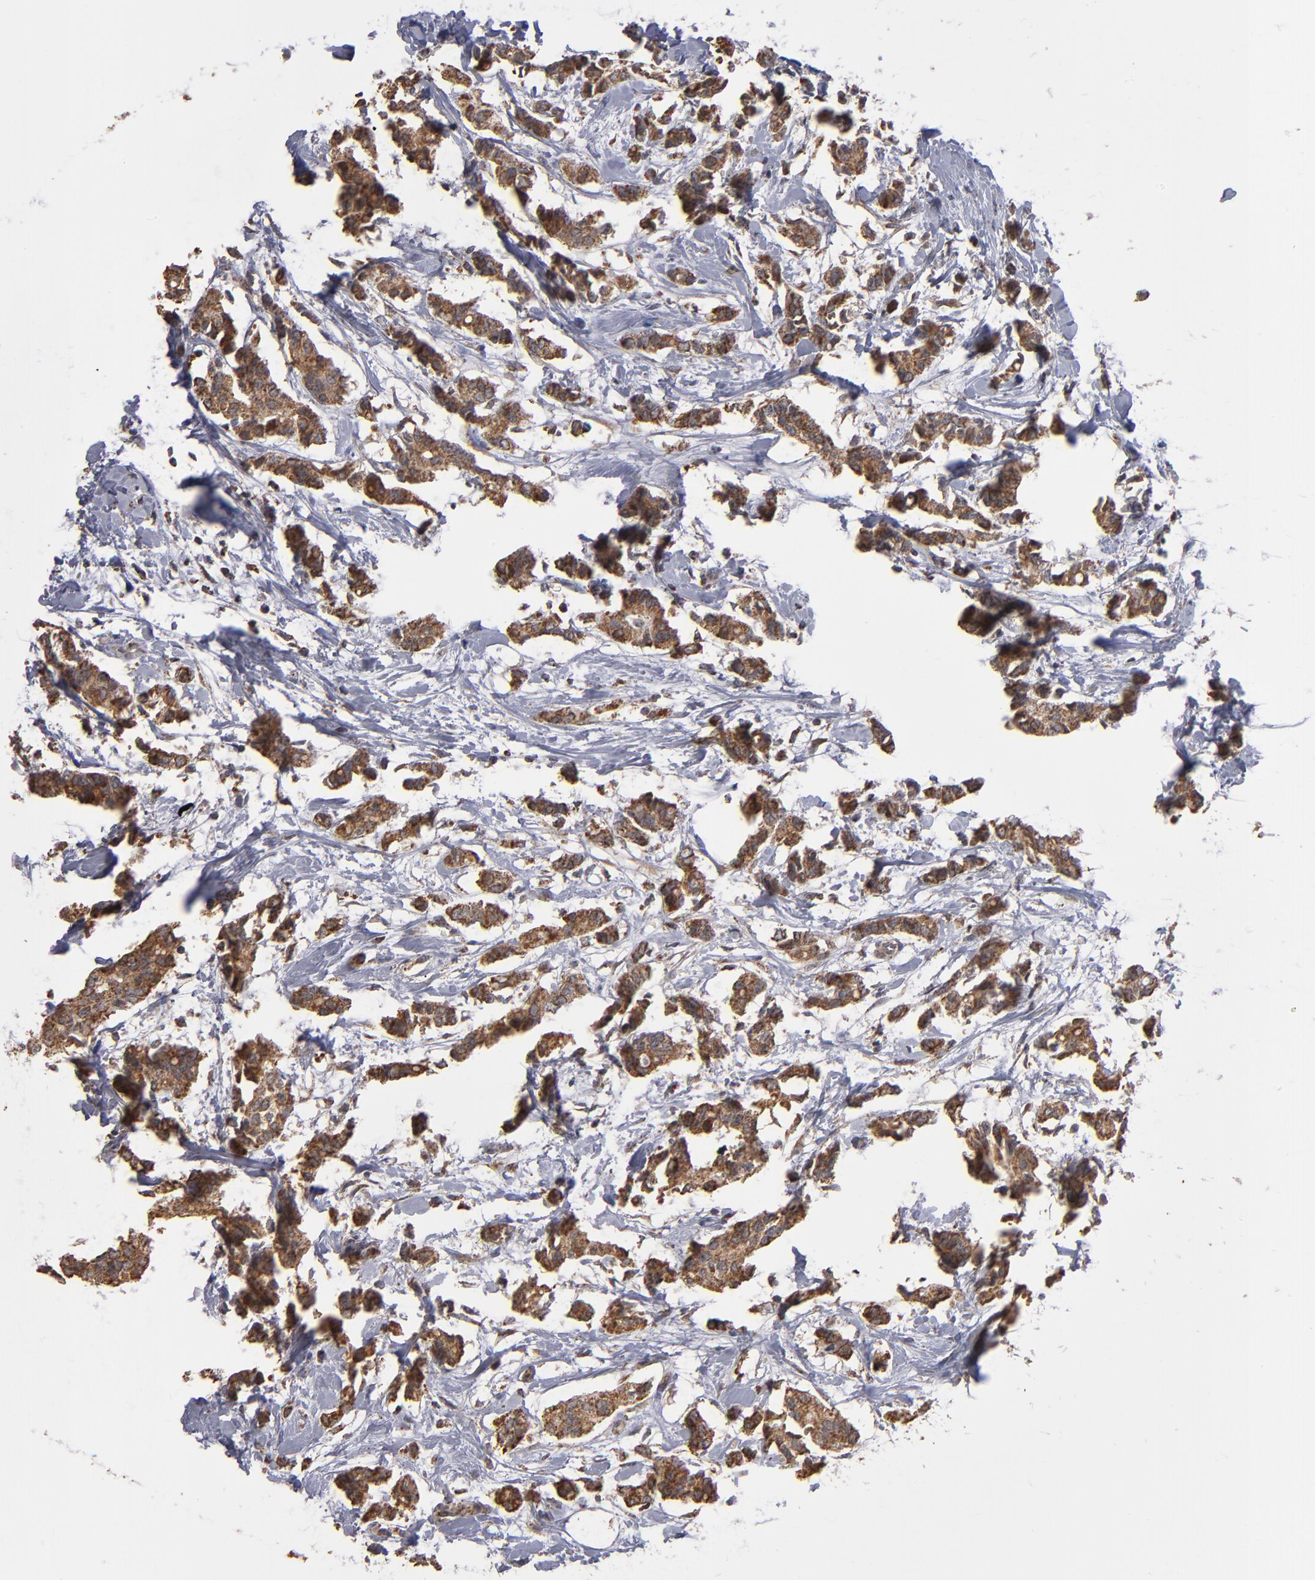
{"staining": {"intensity": "strong", "quantity": ">75%", "location": "cytoplasmic/membranous"}, "tissue": "breast cancer", "cell_type": "Tumor cells", "image_type": "cancer", "snomed": [{"axis": "morphology", "description": "Duct carcinoma"}, {"axis": "topography", "description": "Breast"}], "caption": "Immunohistochemistry (IHC) micrograph of breast cancer (intraductal carcinoma) stained for a protein (brown), which reveals high levels of strong cytoplasmic/membranous expression in approximately >75% of tumor cells.", "gene": "MIPOL1", "patient": {"sex": "female", "age": 84}}